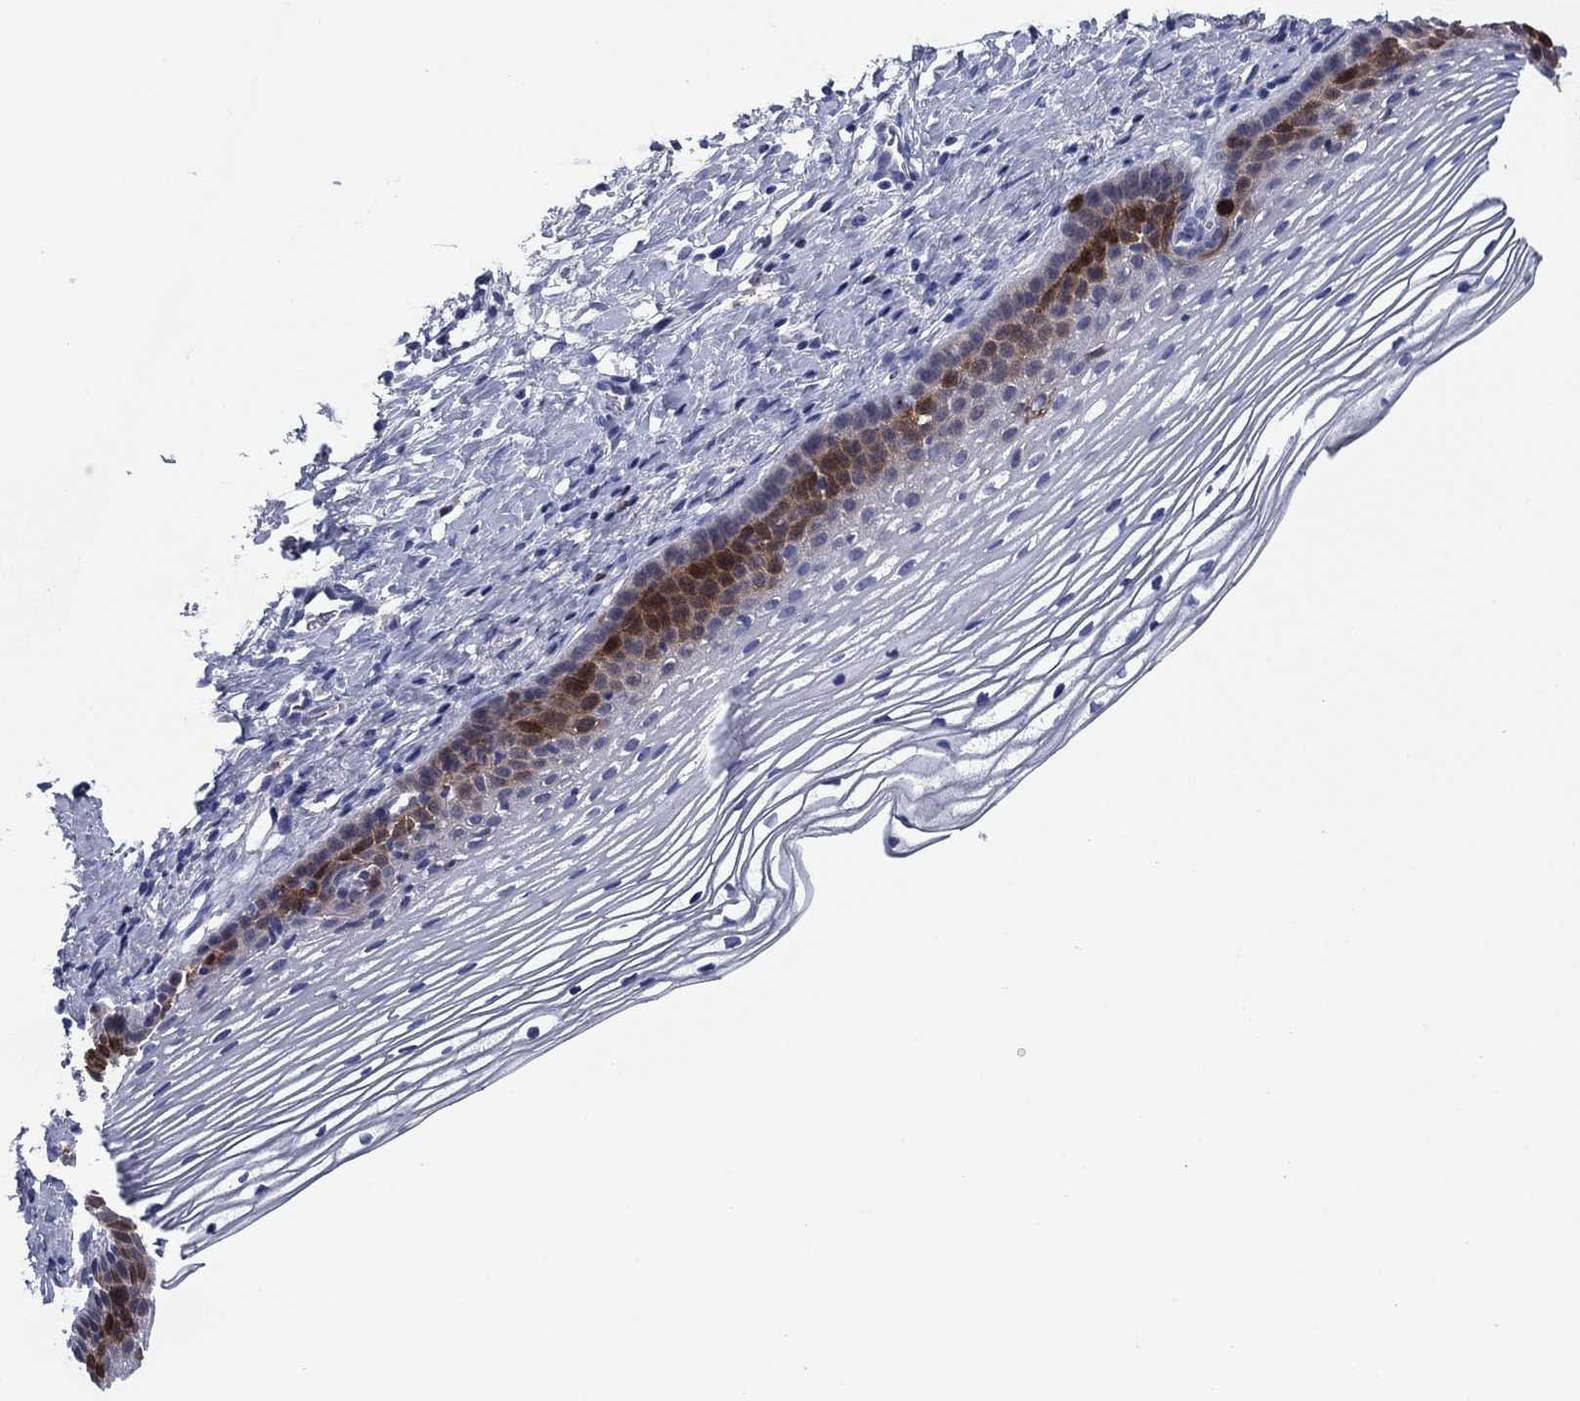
{"staining": {"intensity": "negative", "quantity": "none", "location": "none"}, "tissue": "cervix", "cell_type": "Glandular cells", "image_type": "normal", "snomed": [{"axis": "morphology", "description": "Normal tissue, NOS"}, {"axis": "topography", "description": "Cervix"}], "caption": "Glandular cells are negative for brown protein staining in normal cervix. (DAB (3,3'-diaminobenzidine) immunohistochemistry, high magnification).", "gene": "STMN1", "patient": {"sex": "female", "age": 39}}